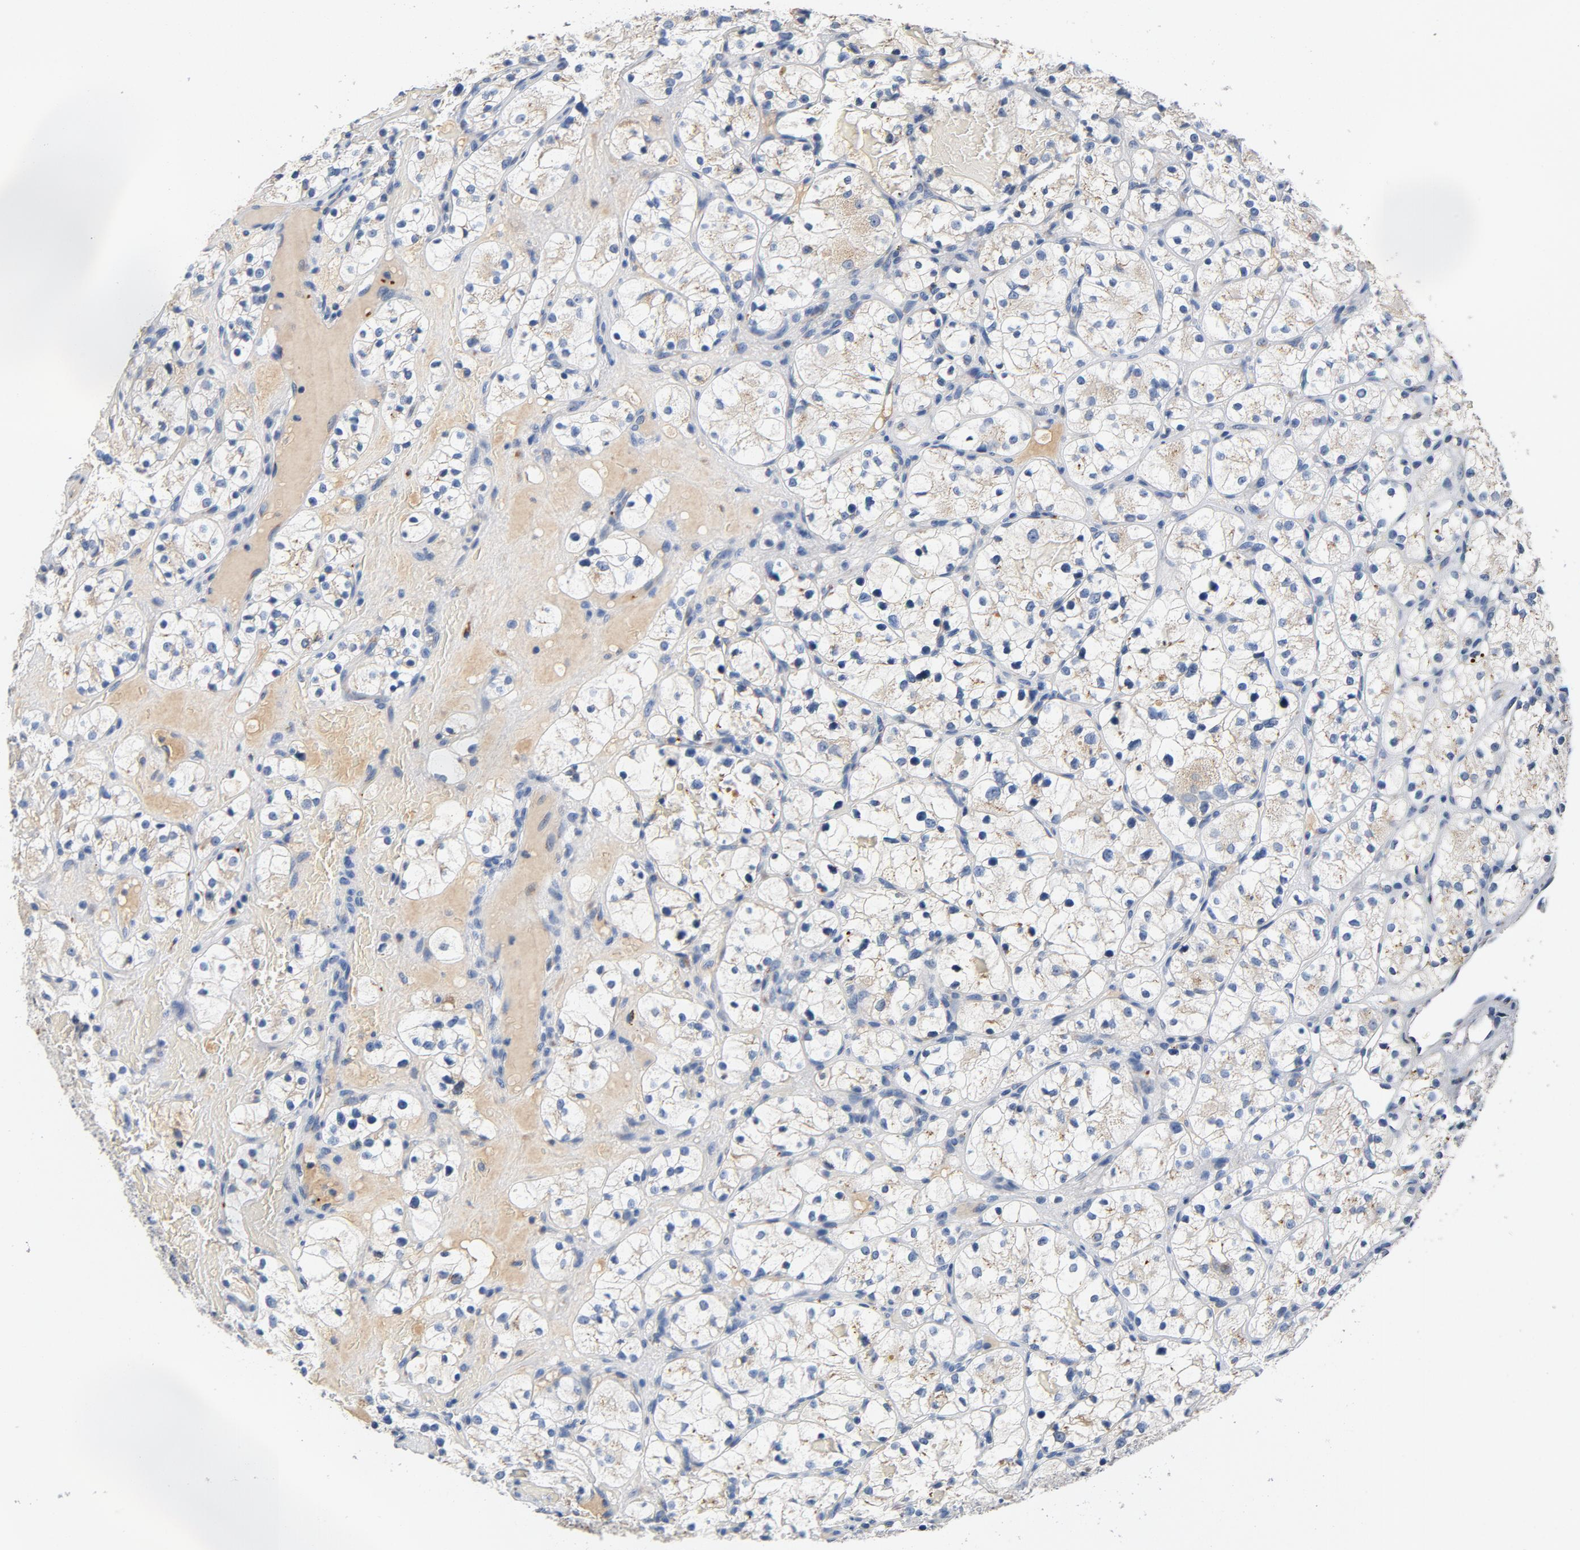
{"staining": {"intensity": "negative", "quantity": "none", "location": "none"}, "tissue": "renal cancer", "cell_type": "Tumor cells", "image_type": "cancer", "snomed": [{"axis": "morphology", "description": "Adenocarcinoma, NOS"}, {"axis": "topography", "description": "Kidney"}], "caption": "Human renal cancer stained for a protein using immunohistochemistry reveals no expression in tumor cells.", "gene": "LMAN2", "patient": {"sex": "female", "age": 60}}